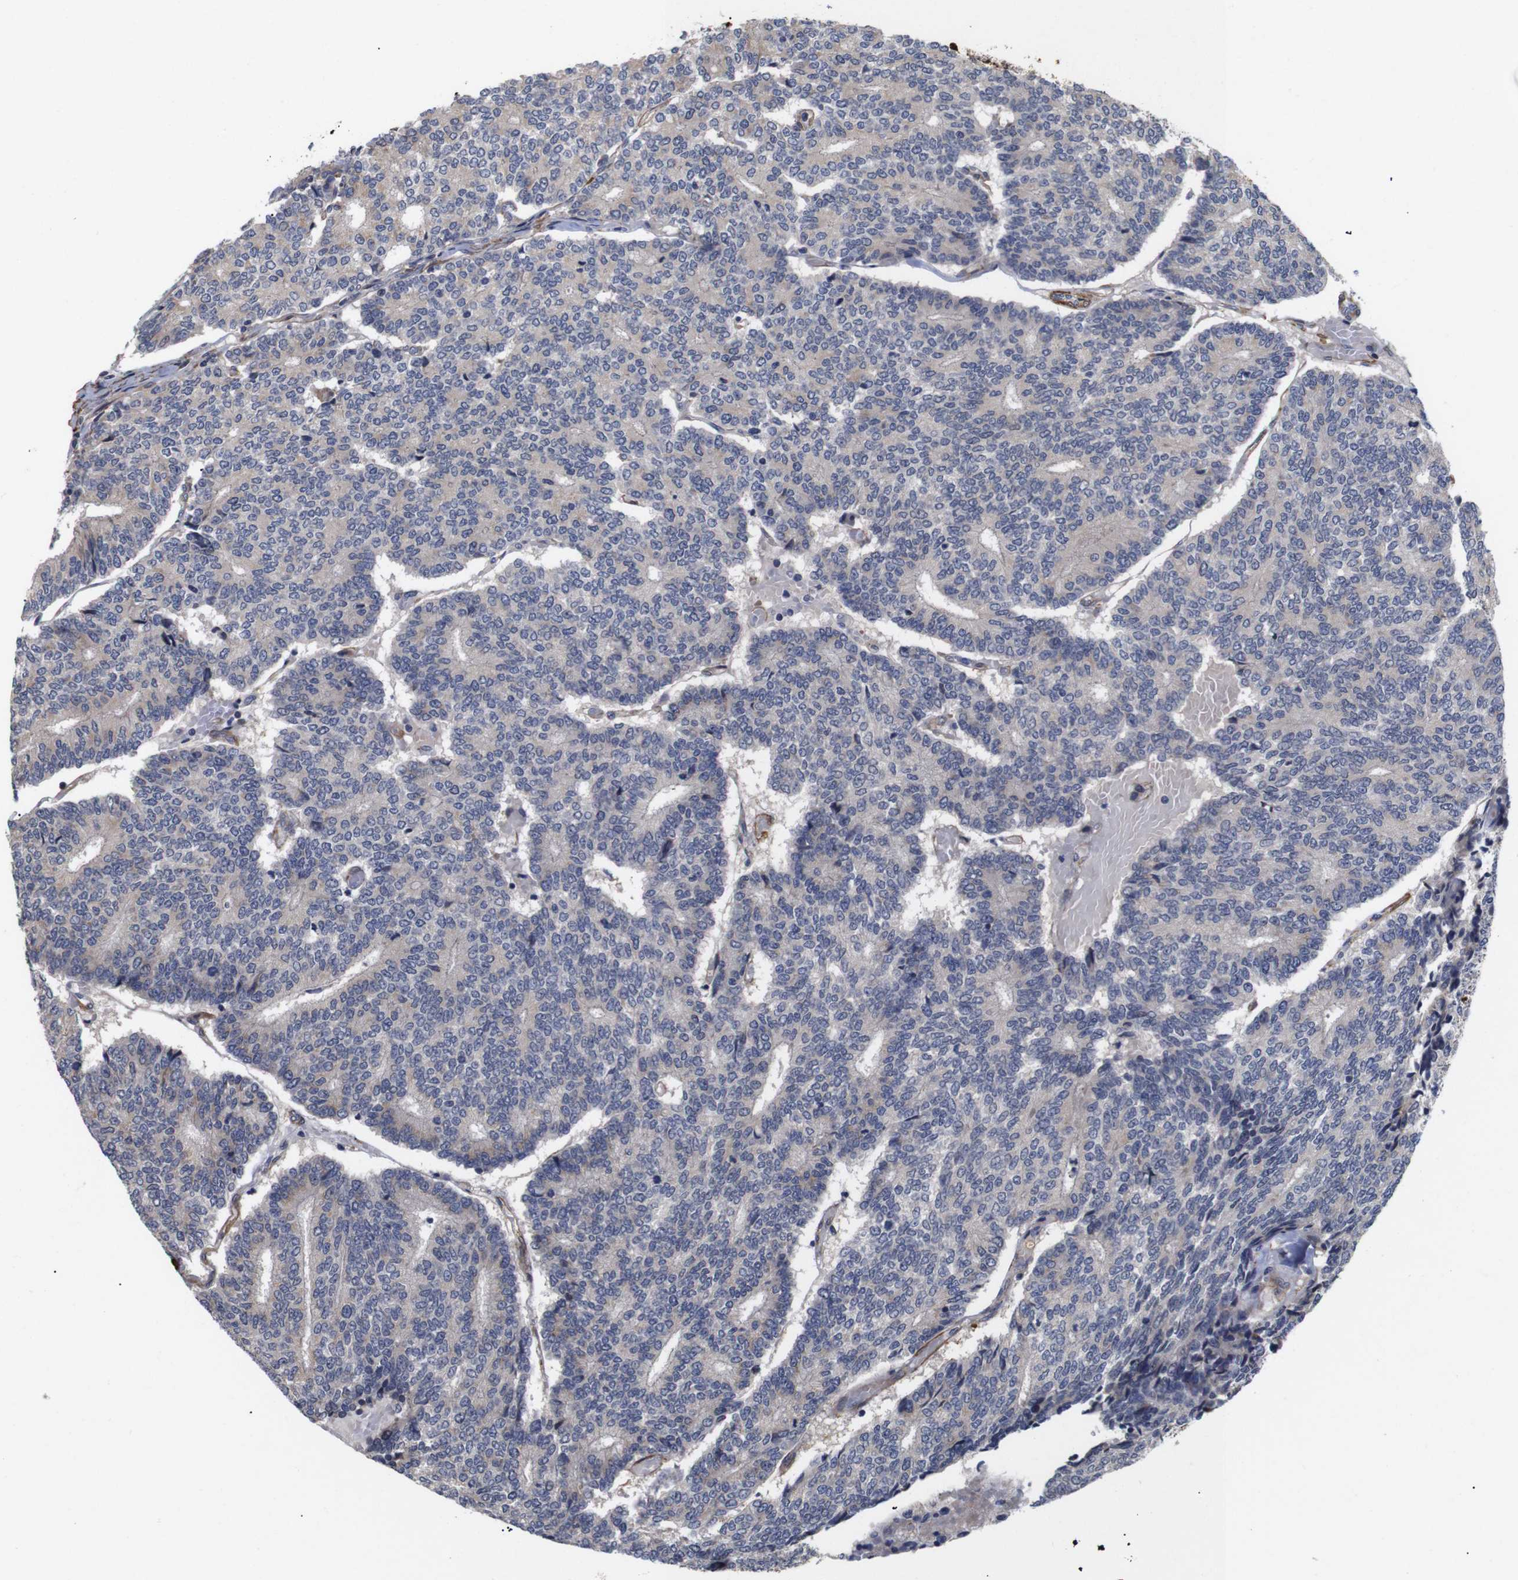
{"staining": {"intensity": "negative", "quantity": "none", "location": "none"}, "tissue": "prostate cancer", "cell_type": "Tumor cells", "image_type": "cancer", "snomed": [{"axis": "morphology", "description": "Normal tissue, NOS"}, {"axis": "morphology", "description": "Adenocarcinoma, High grade"}, {"axis": "topography", "description": "Prostate"}, {"axis": "topography", "description": "Seminal veicle"}], "caption": "Immunohistochemical staining of prostate cancer (high-grade adenocarcinoma) shows no significant staining in tumor cells.", "gene": "PDLIM5", "patient": {"sex": "male", "age": 55}}